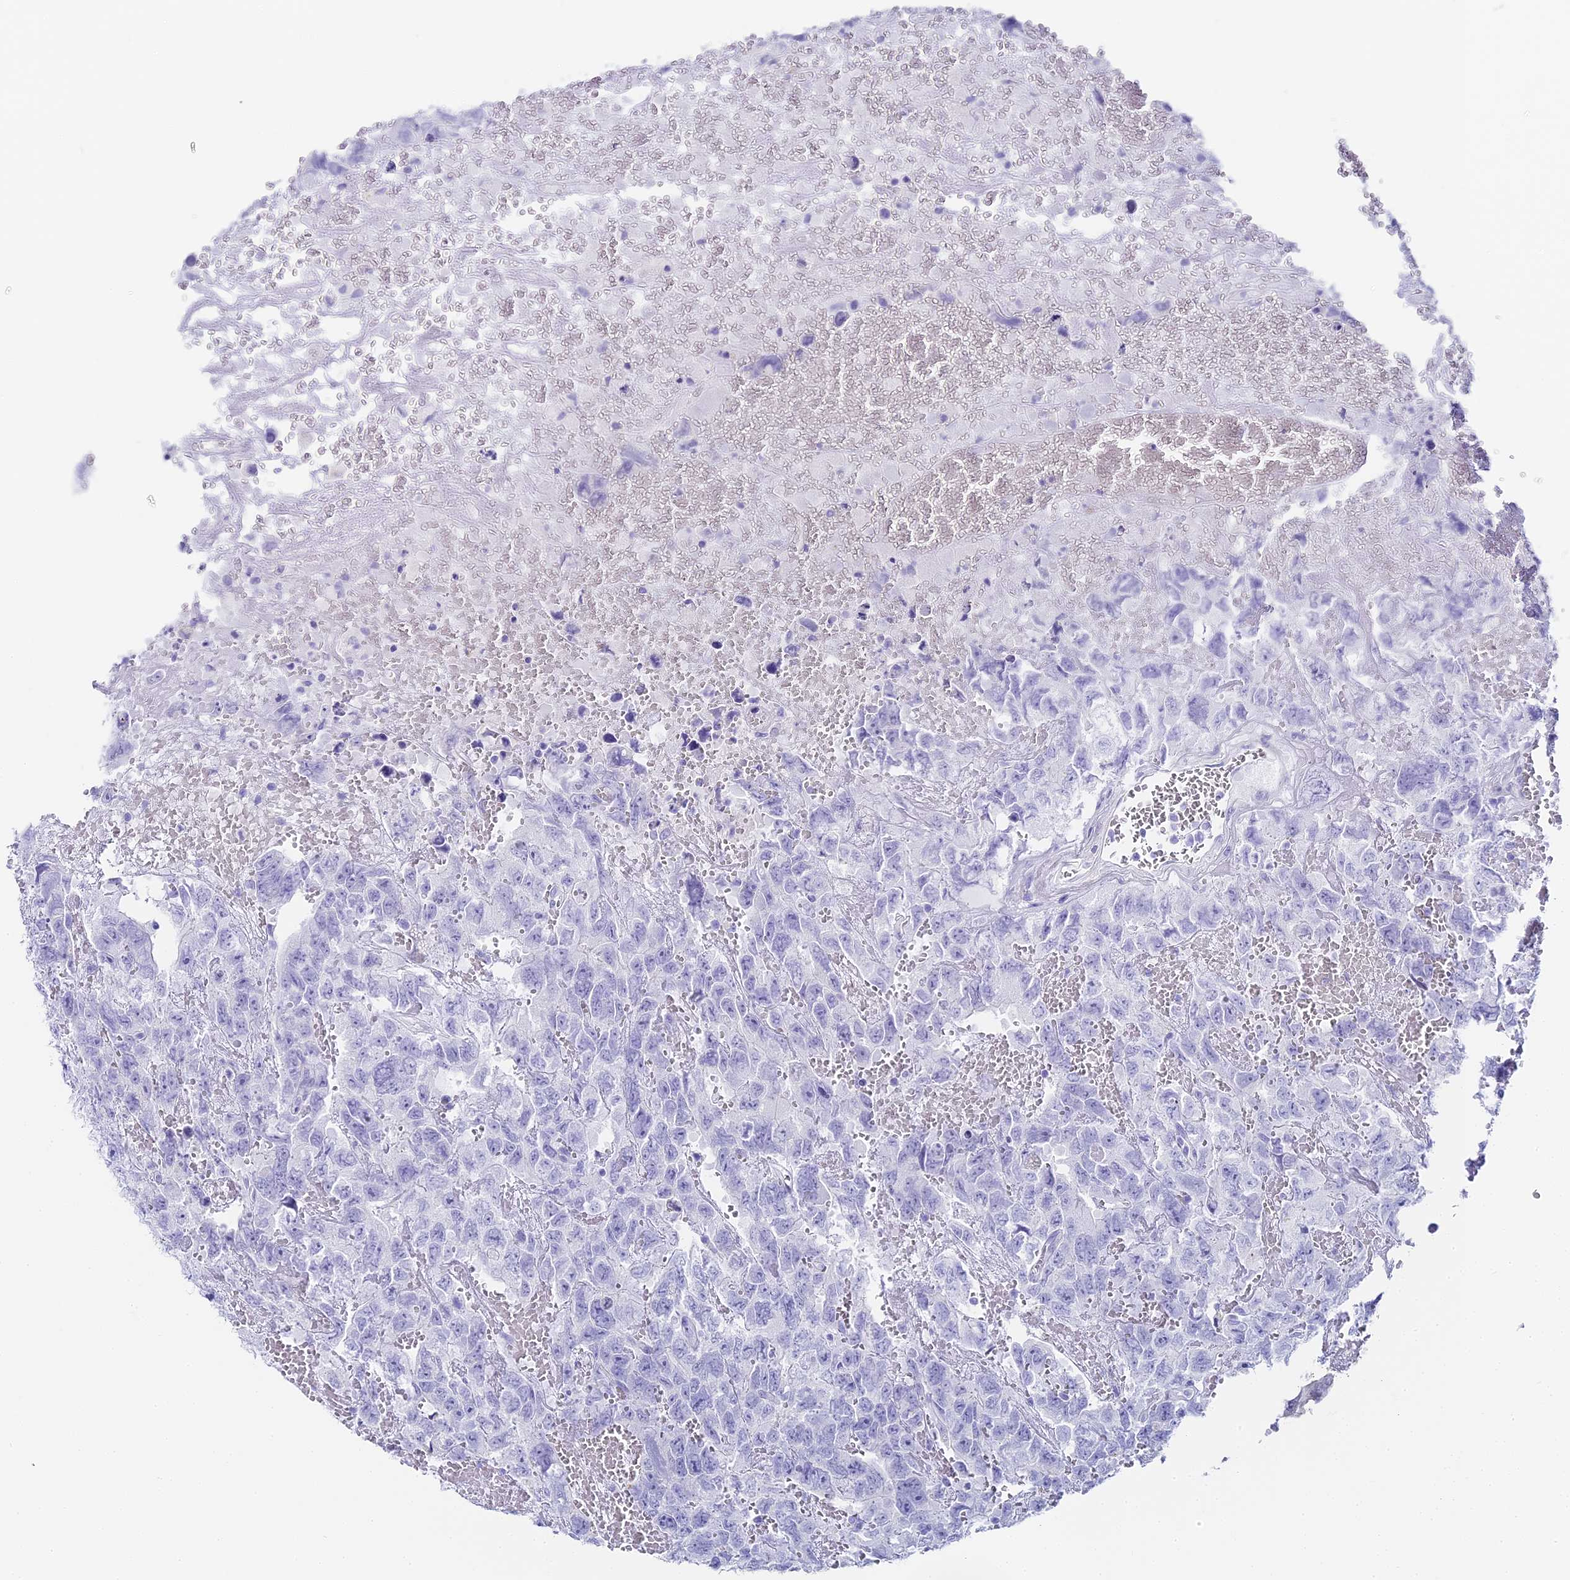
{"staining": {"intensity": "negative", "quantity": "none", "location": "none"}, "tissue": "testis cancer", "cell_type": "Tumor cells", "image_type": "cancer", "snomed": [{"axis": "morphology", "description": "Carcinoma, Embryonal, NOS"}, {"axis": "topography", "description": "Testis"}], "caption": "Tumor cells are negative for protein expression in human testis embryonal carcinoma.", "gene": "ABHD14A-ACY1", "patient": {"sex": "male", "age": 45}}